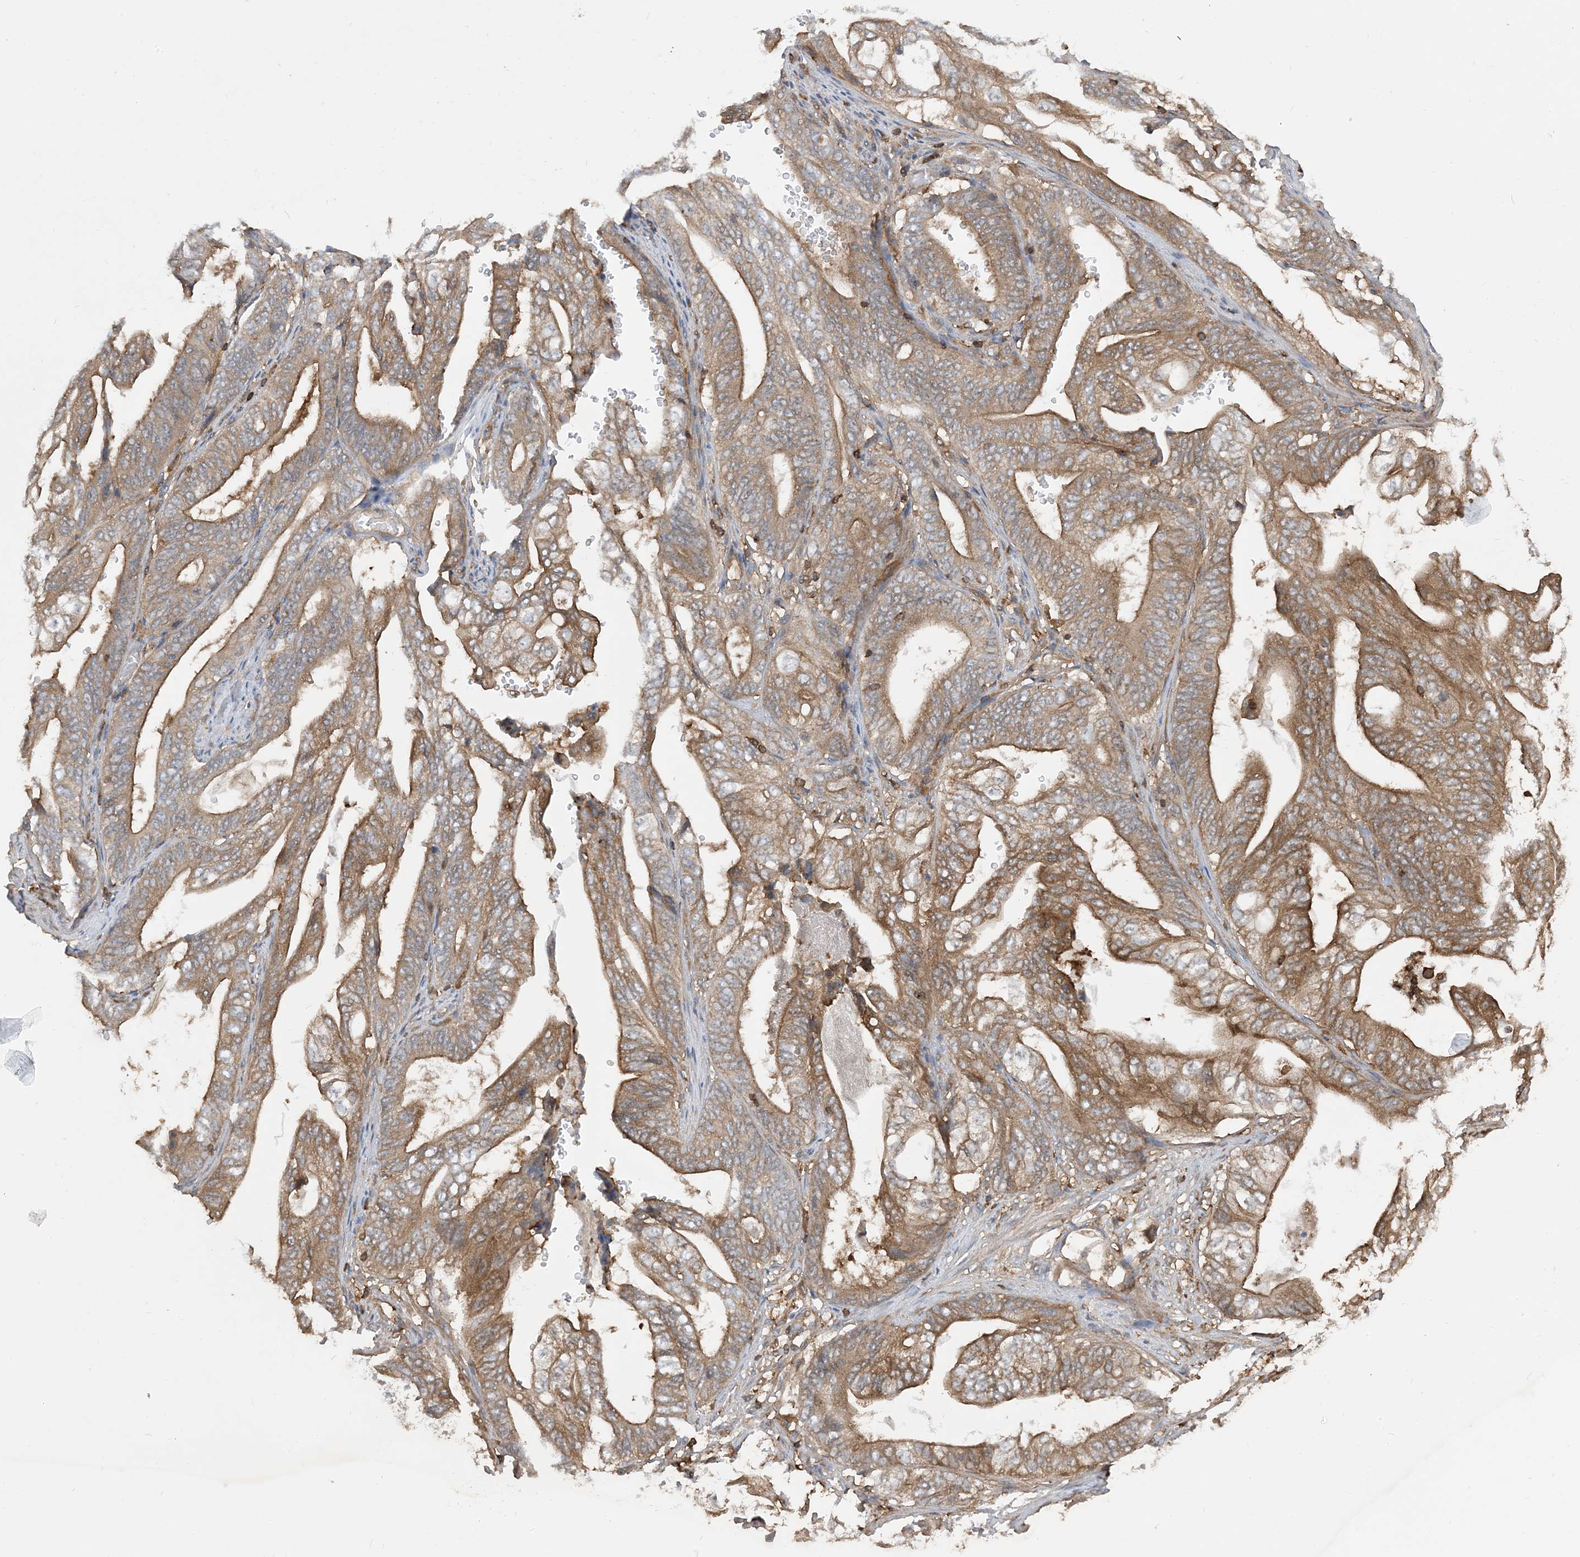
{"staining": {"intensity": "moderate", "quantity": ">75%", "location": "cytoplasmic/membranous"}, "tissue": "stomach cancer", "cell_type": "Tumor cells", "image_type": "cancer", "snomed": [{"axis": "morphology", "description": "Adenocarcinoma, NOS"}, {"axis": "topography", "description": "Stomach"}], "caption": "A high-resolution image shows immunohistochemistry (IHC) staining of stomach adenocarcinoma, which displays moderate cytoplasmic/membranous positivity in approximately >75% of tumor cells.", "gene": "CAPZB", "patient": {"sex": "female", "age": 73}}